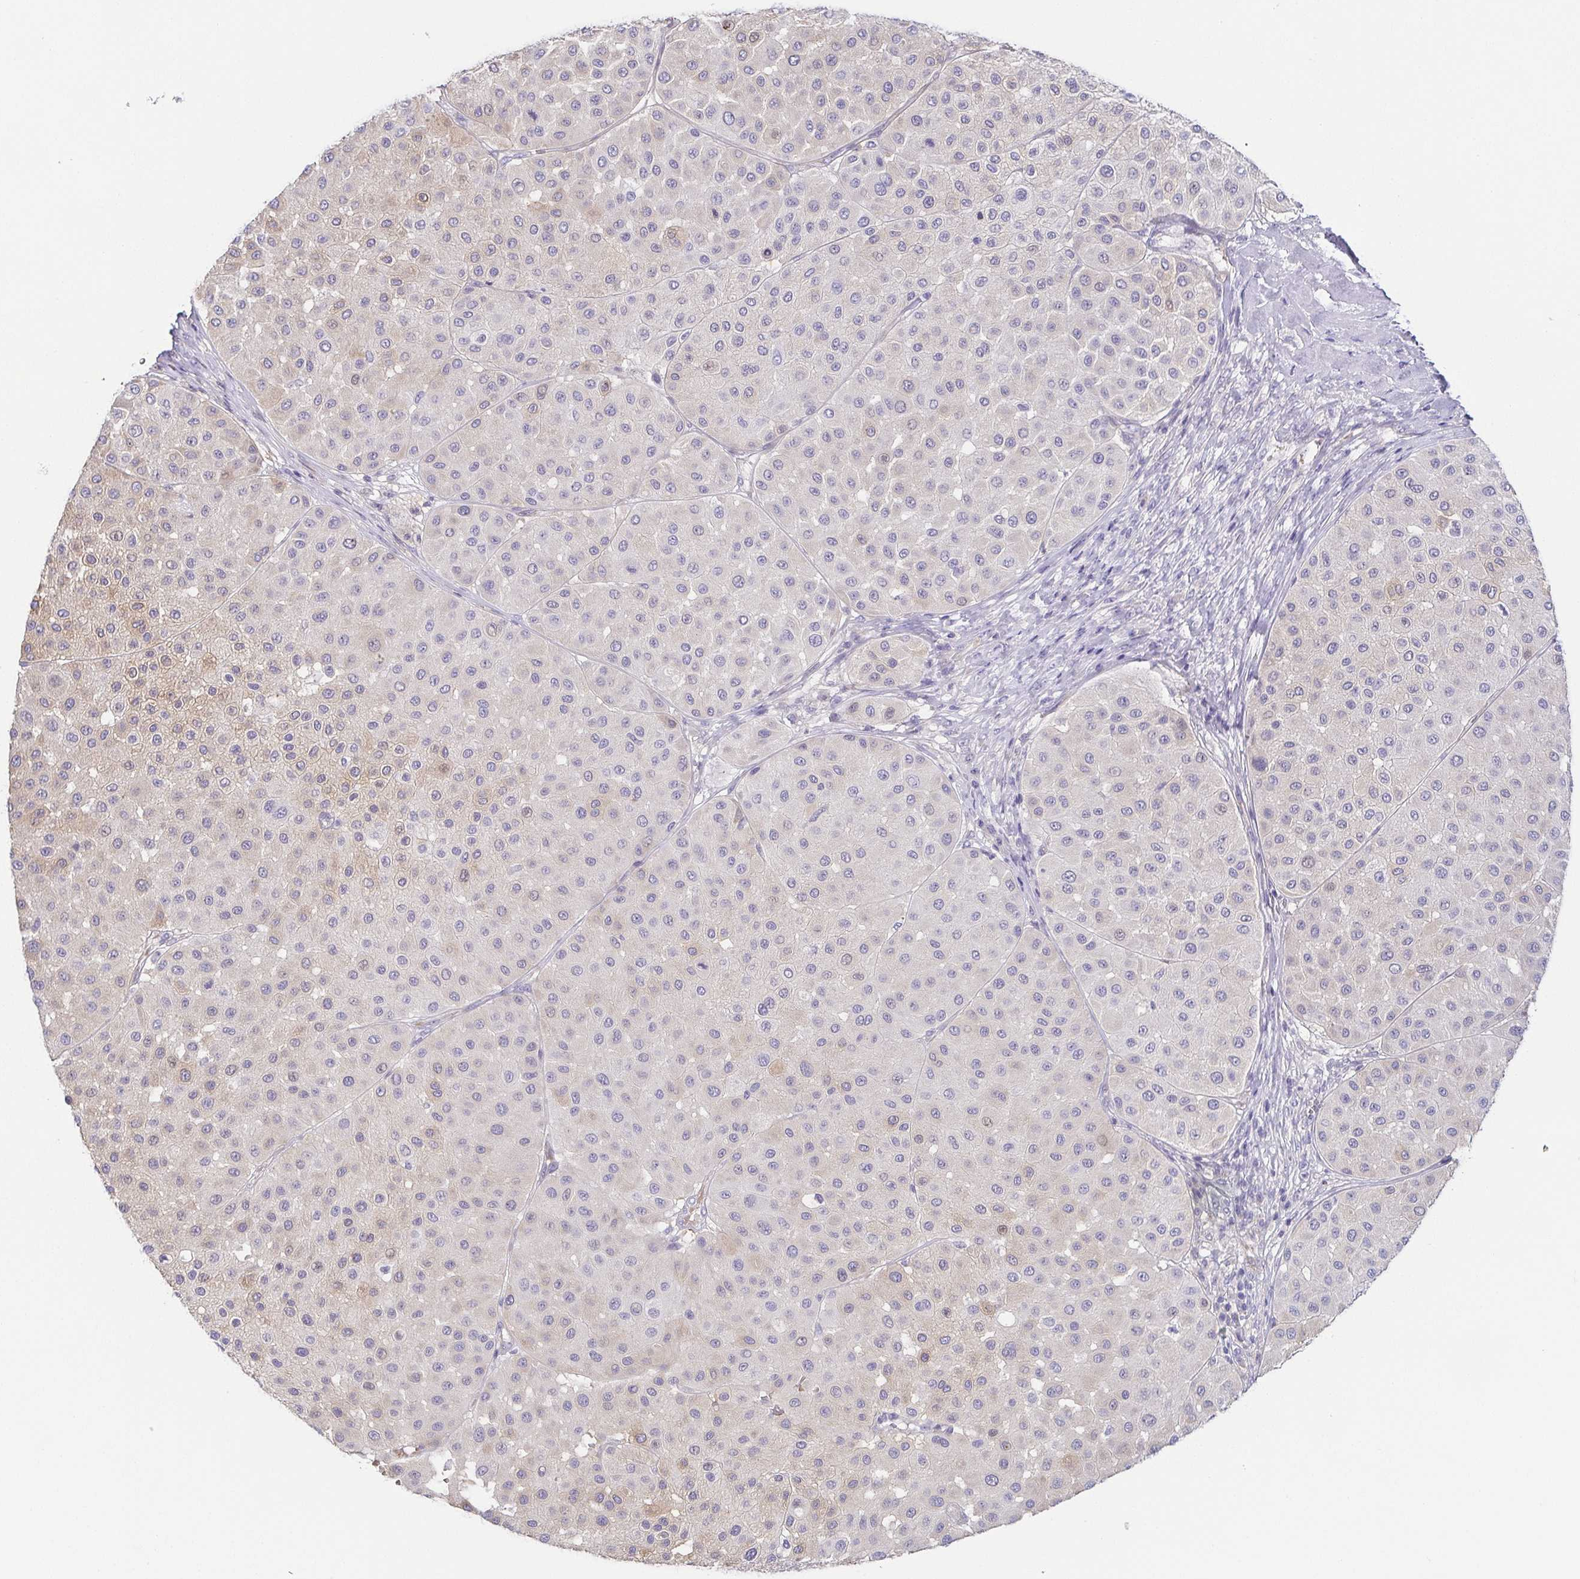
{"staining": {"intensity": "negative", "quantity": "none", "location": "none"}, "tissue": "melanoma", "cell_type": "Tumor cells", "image_type": "cancer", "snomed": [{"axis": "morphology", "description": "Malignant melanoma, Metastatic site"}, {"axis": "topography", "description": "Smooth muscle"}], "caption": "The micrograph demonstrates no significant positivity in tumor cells of melanoma.", "gene": "FAM162B", "patient": {"sex": "male", "age": 41}}